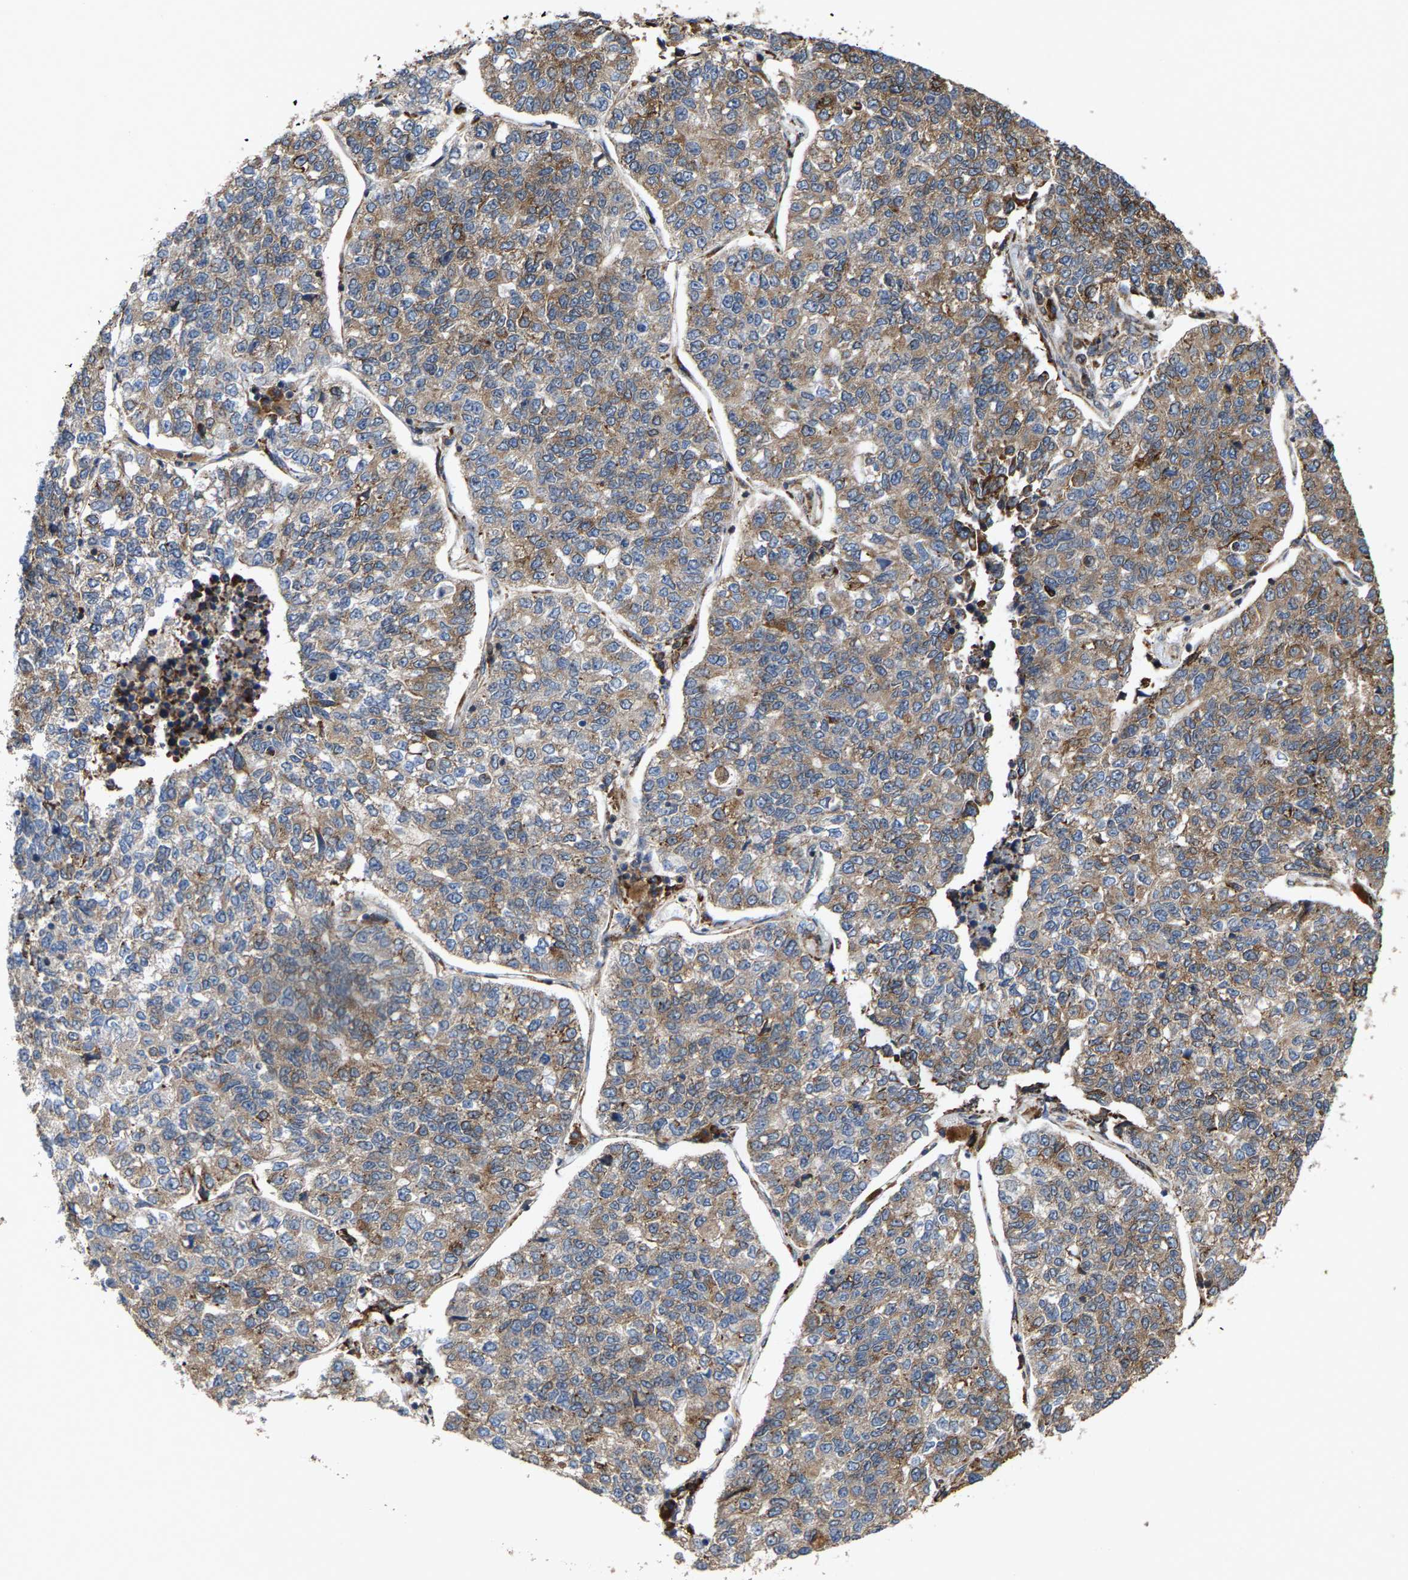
{"staining": {"intensity": "weak", "quantity": ">75%", "location": "cytoplasmic/membranous"}, "tissue": "lung cancer", "cell_type": "Tumor cells", "image_type": "cancer", "snomed": [{"axis": "morphology", "description": "Adenocarcinoma, NOS"}, {"axis": "topography", "description": "Lung"}], "caption": "Lung adenocarcinoma tissue displays weak cytoplasmic/membranous staining in approximately >75% of tumor cells, visualized by immunohistochemistry.", "gene": "FGD3", "patient": {"sex": "male", "age": 49}}